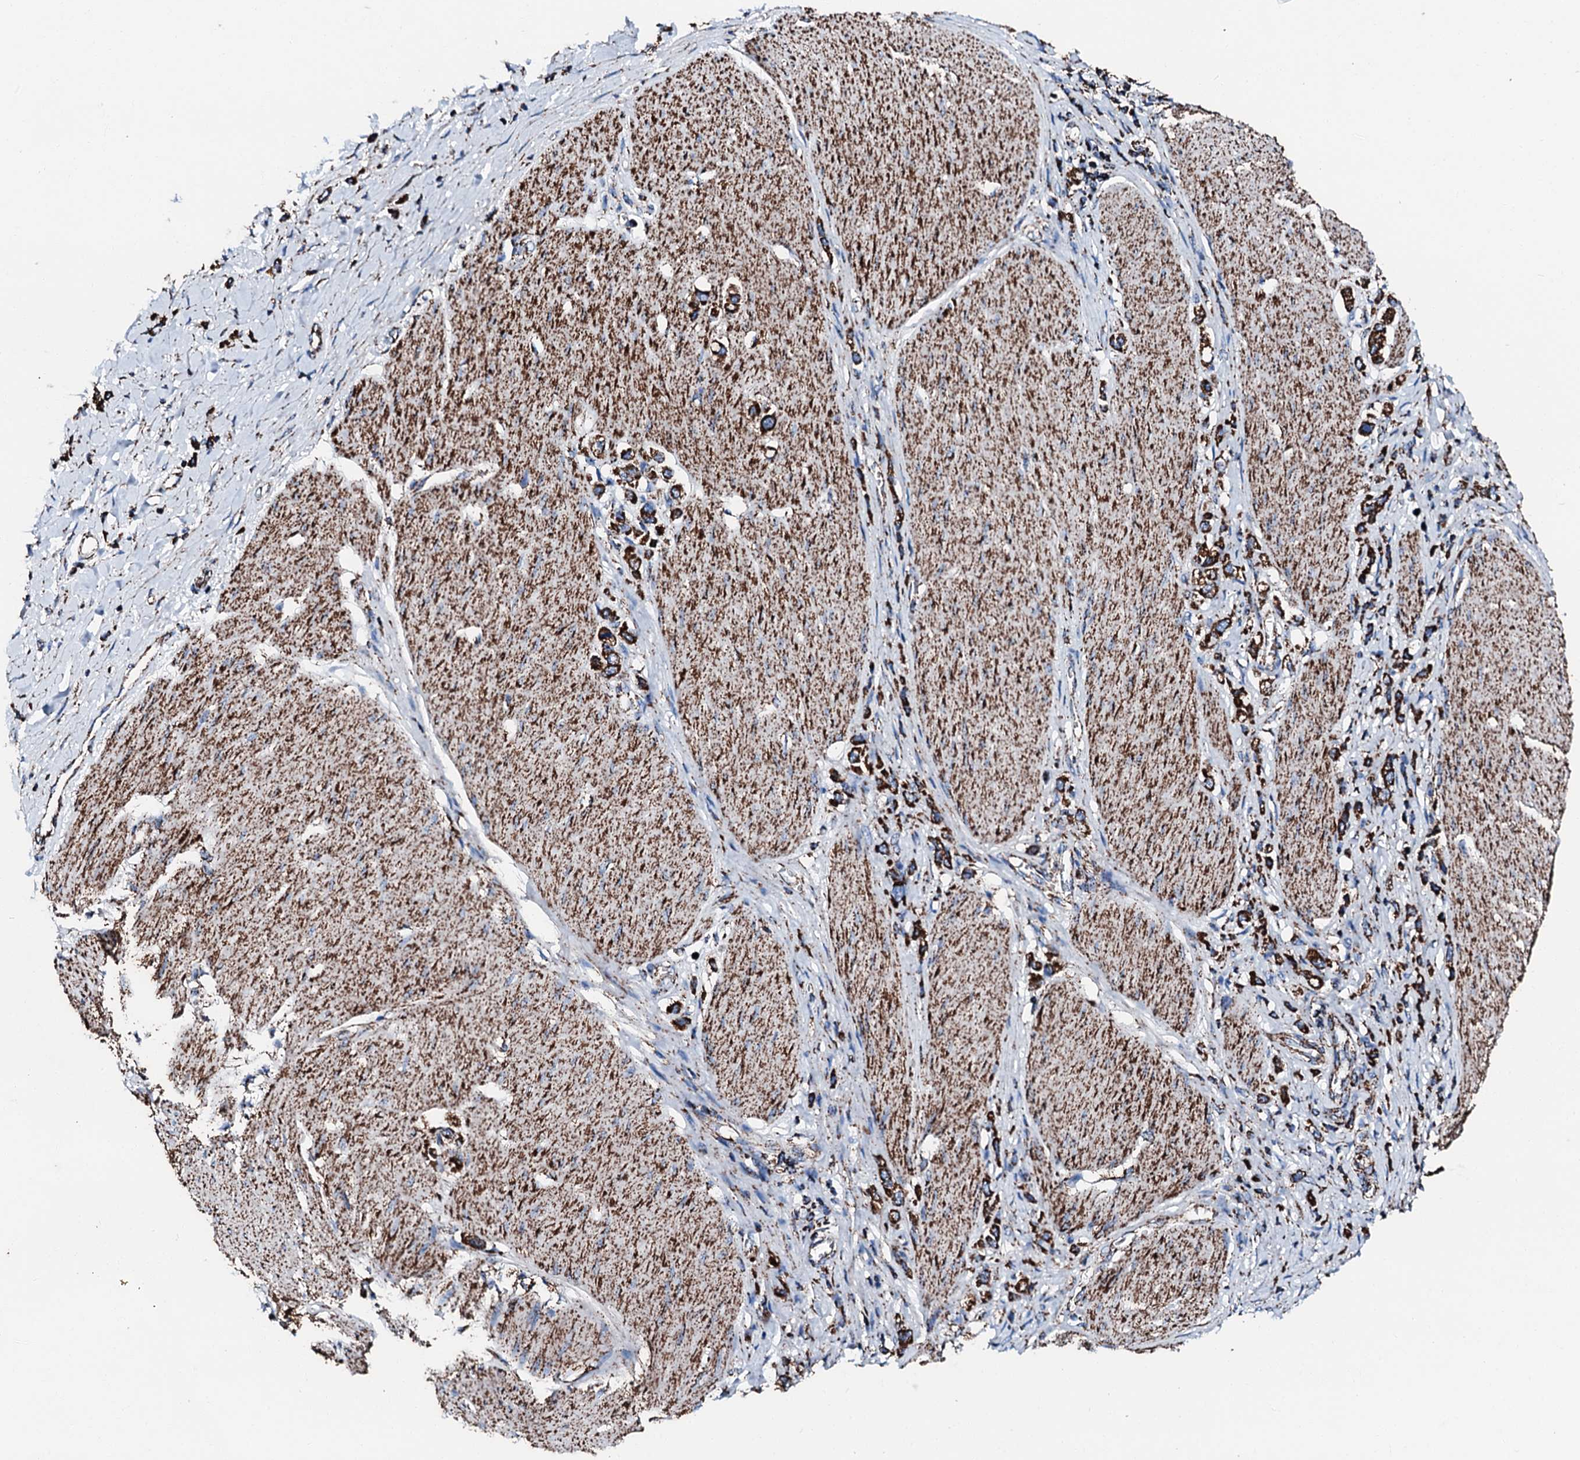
{"staining": {"intensity": "strong", "quantity": ">75%", "location": "cytoplasmic/membranous"}, "tissue": "stomach cancer", "cell_type": "Tumor cells", "image_type": "cancer", "snomed": [{"axis": "morphology", "description": "Normal tissue, NOS"}, {"axis": "morphology", "description": "Adenocarcinoma, NOS"}, {"axis": "topography", "description": "Stomach, upper"}, {"axis": "topography", "description": "Stomach"}], "caption": "This is a micrograph of IHC staining of stomach cancer (adenocarcinoma), which shows strong staining in the cytoplasmic/membranous of tumor cells.", "gene": "HADH", "patient": {"sex": "female", "age": 65}}